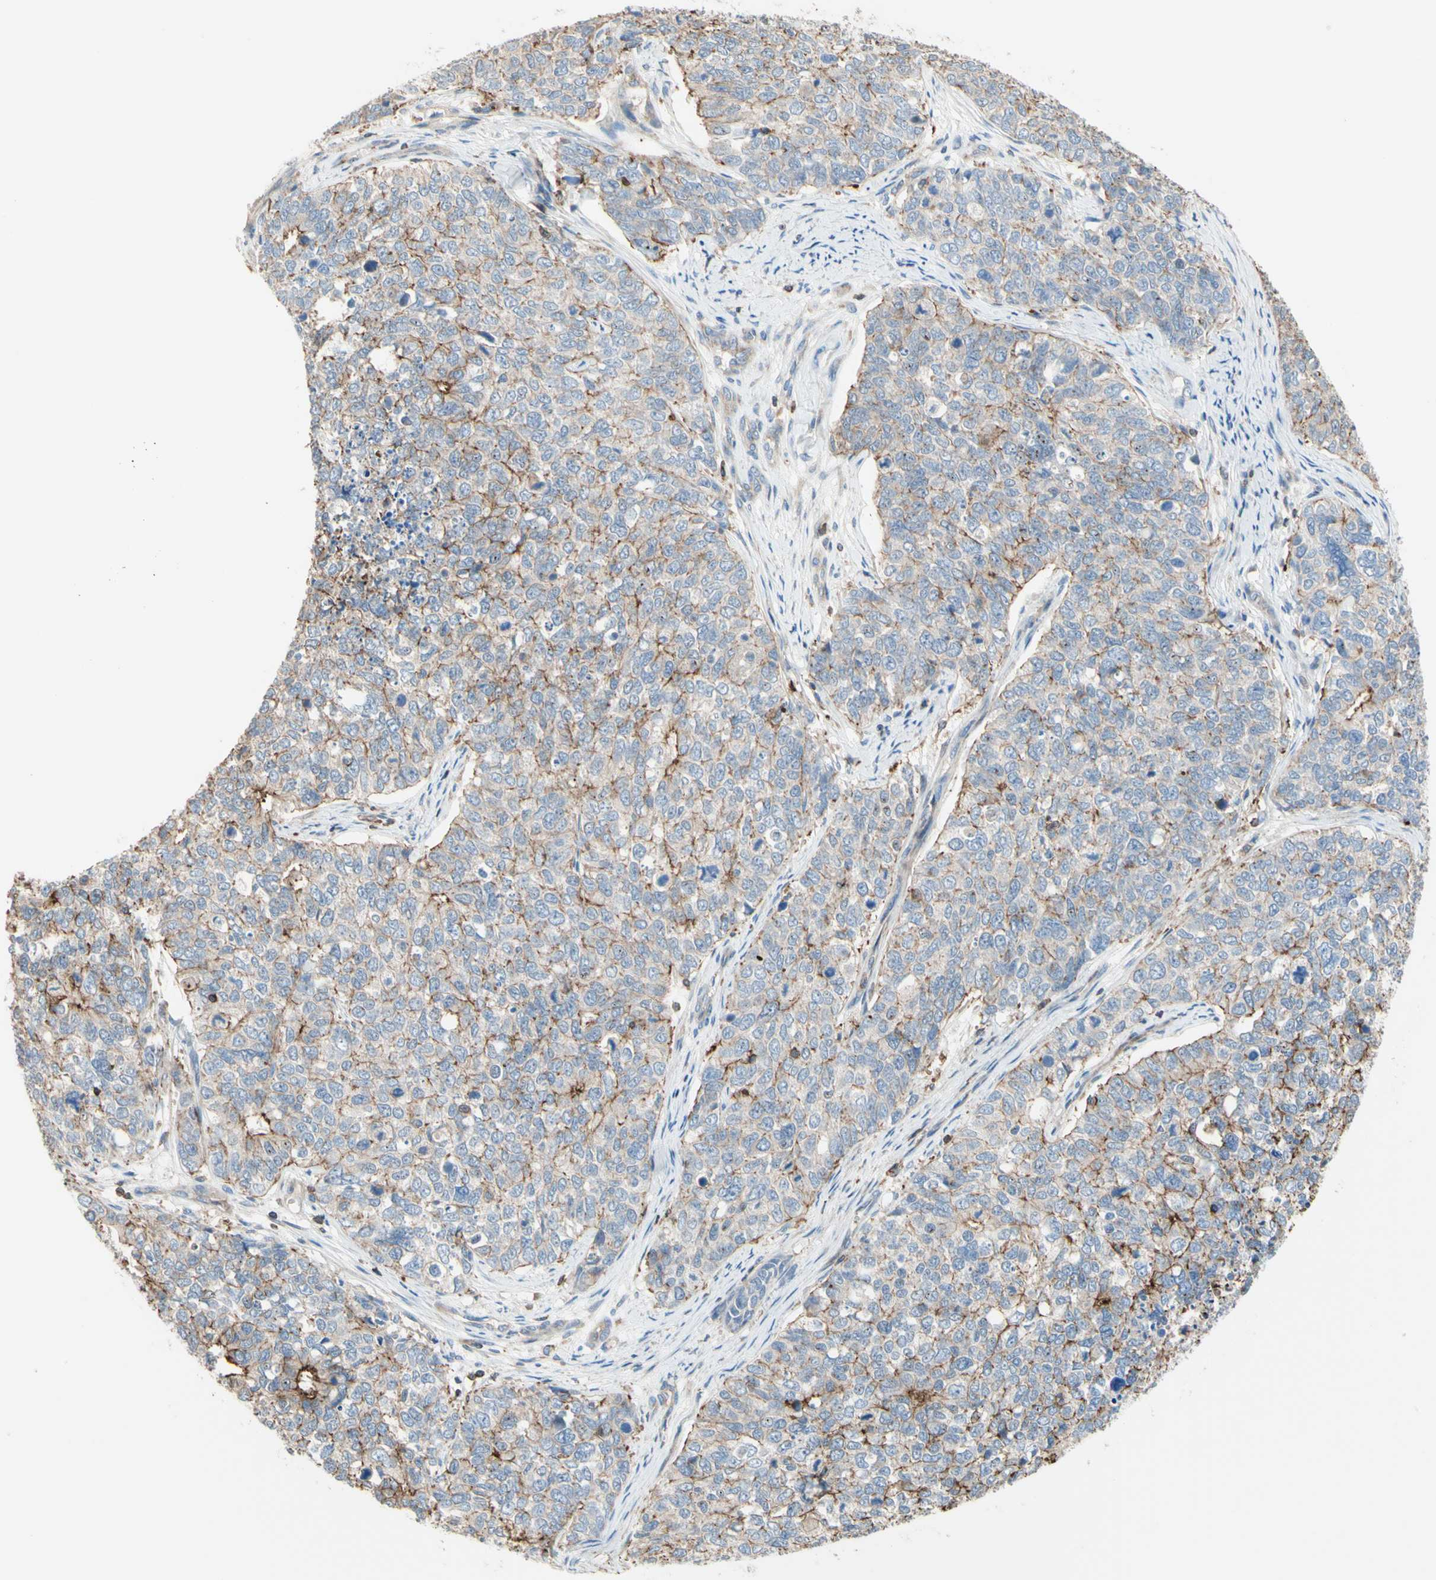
{"staining": {"intensity": "moderate", "quantity": ">75%", "location": "cytoplasmic/membranous"}, "tissue": "cervical cancer", "cell_type": "Tumor cells", "image_type": "cancer", "snomed": [{"axis": "morphology", "description": "Squamous cell carcinoma, NOS"}, {"axis": "topography", "description": "Cervix"}], "caption": "Moderate cytoplasmic/membranous staining is identified in about >75% of tumor cells in cervical cancer (squamous cell carcinoma).", "gene": "SEMA4C", "patient": {"sex": "female", "age": 63}}